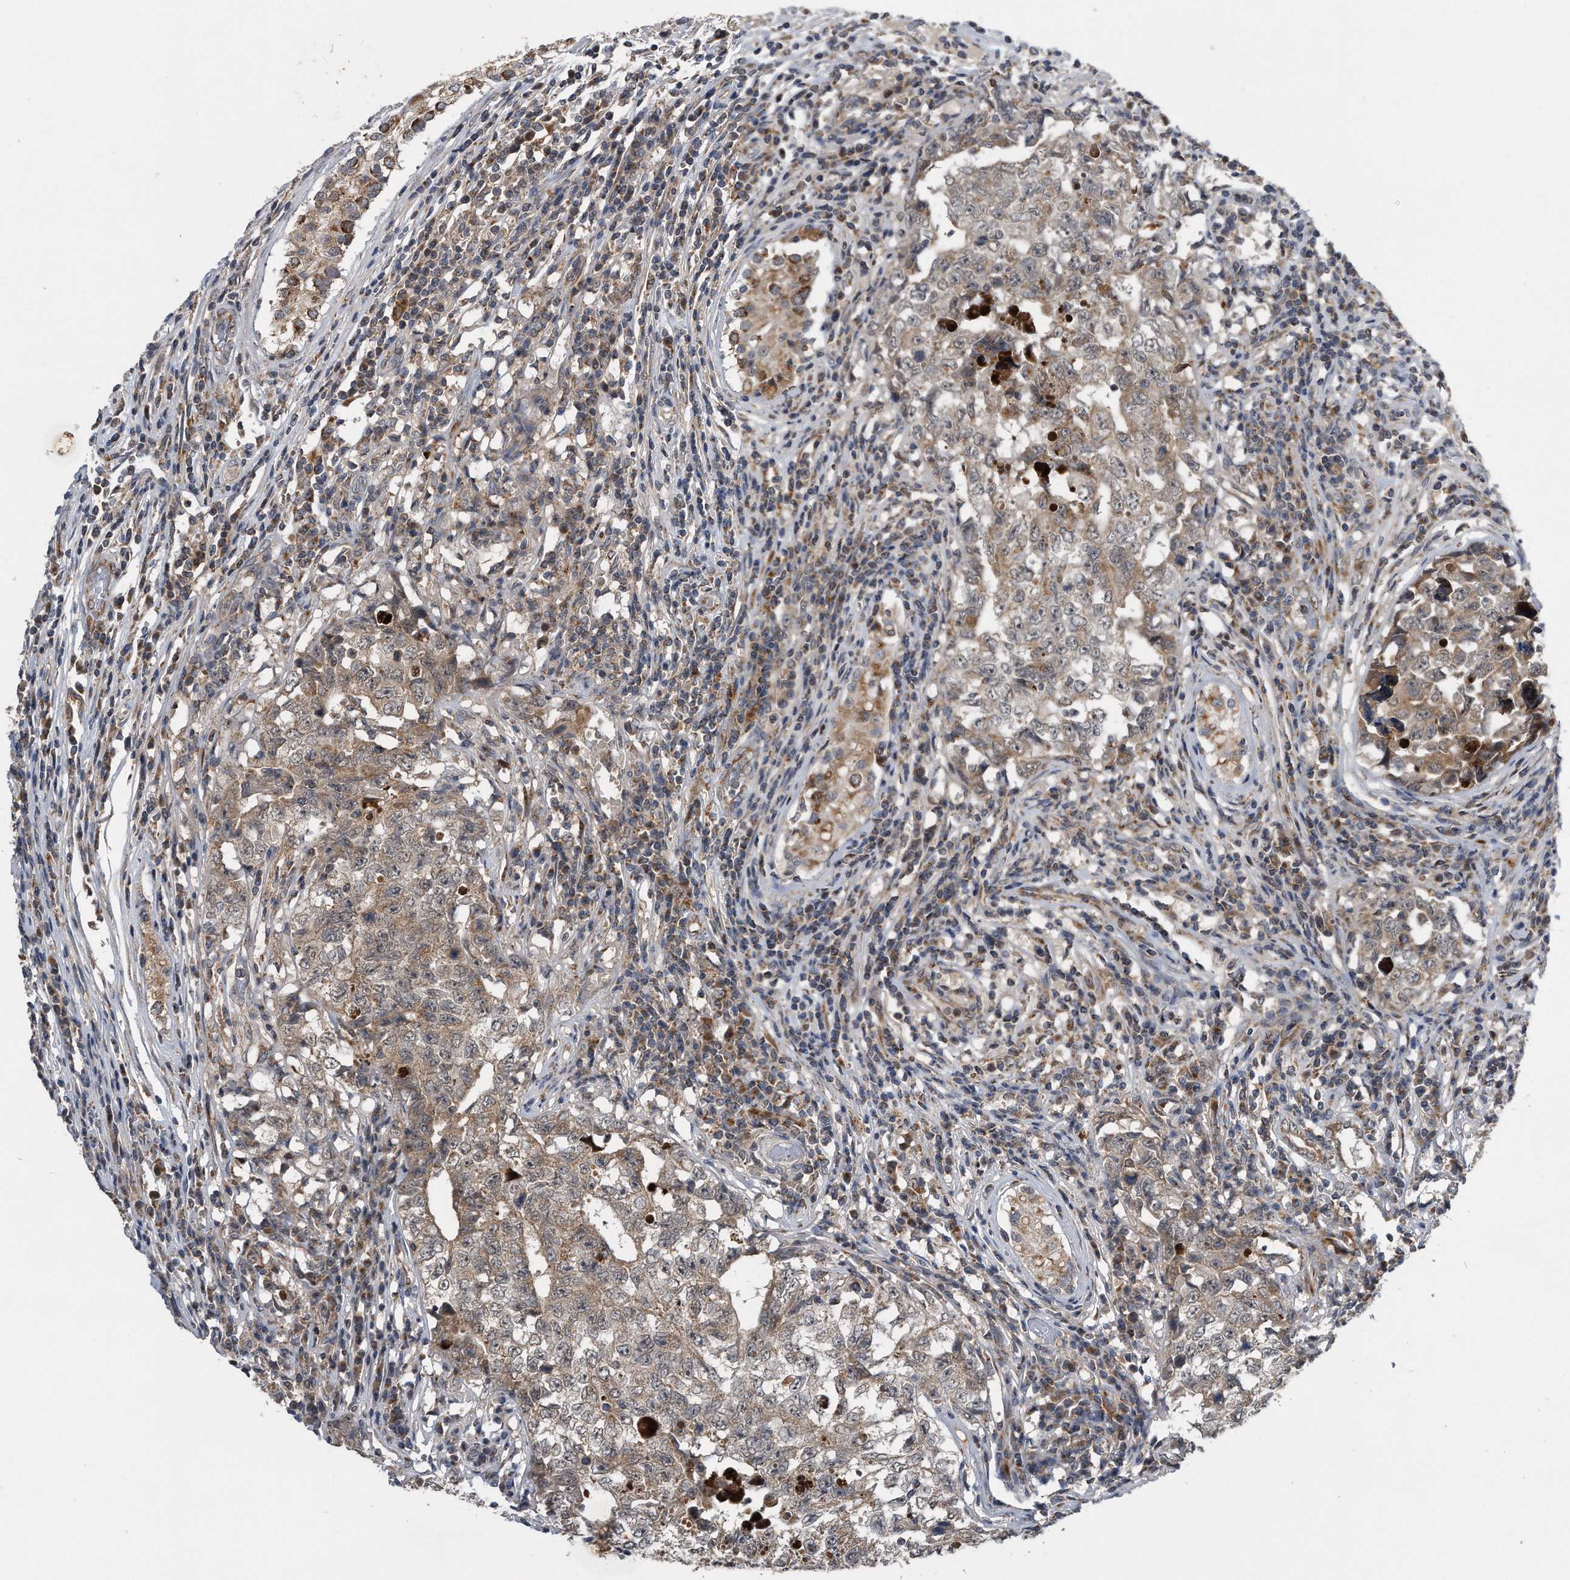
{"staining": {"intensity": "weak", "quantity": ">75%", "location": "cytoplasmic/membranous"}, "tissue": "testis cancer", "cell_type": "Tumor cells", "image_type": "cancer", "snomed": [{"axis": "morphology", "description": "Carcinoma, Embryonal, NOS"}, {"axis": "topography", "description": "Testis"}], "caption": "Immunohistochemistry (IHC) image of neoplastic tissue: human testis embryonal carcinoma stained using immunohistochemistry displays low levels of weak protein expression localized specifically in the cytoplasmic/membranous of tumor cells, appearing as a cytoplasmic/membranous brown color.", "gene": "LYRM4", "patient": {"sex": "male", "age": 26}}